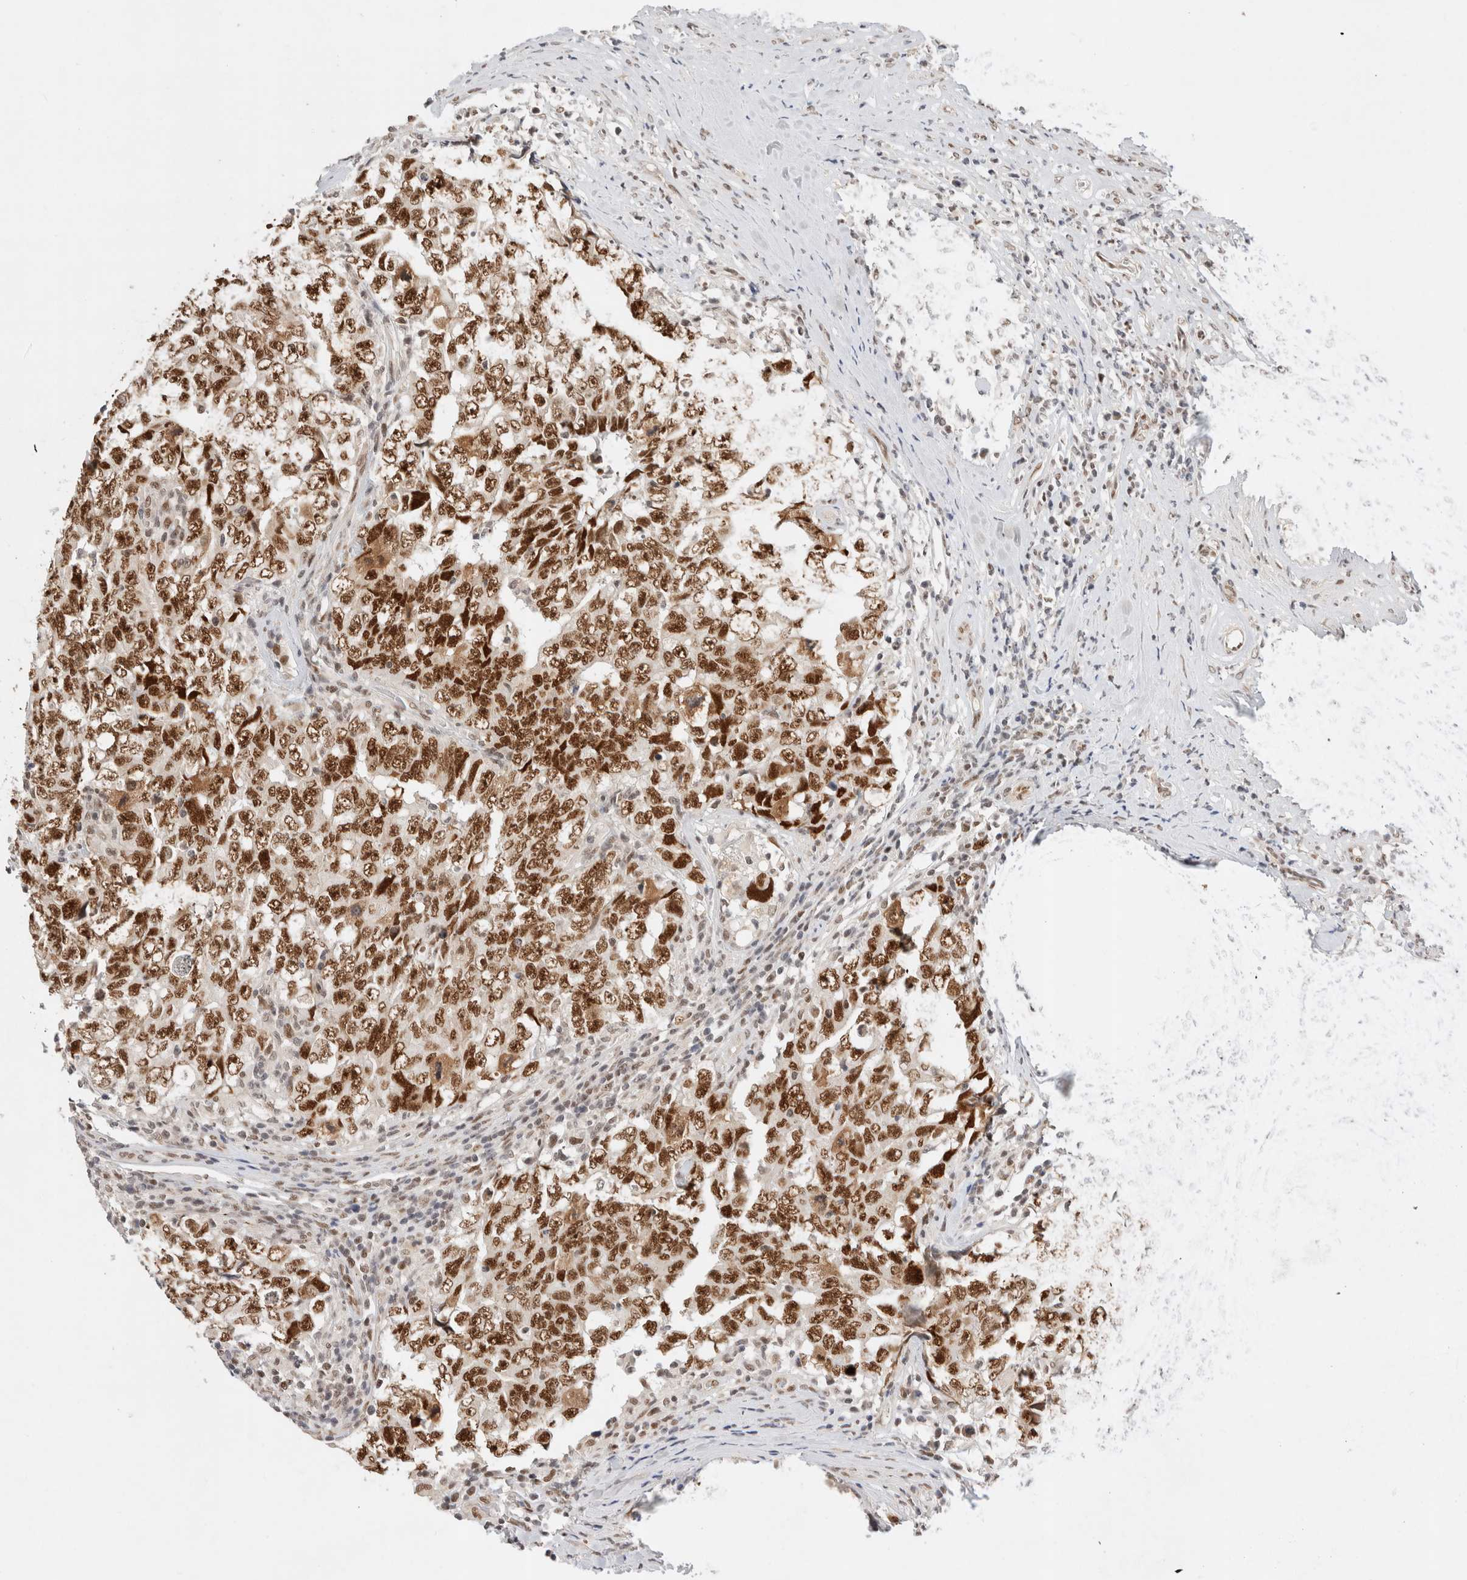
{"staining": {"intensity": "strong", "quantity": ">75%", "location": "nuclear"}, "tissue": "testis cancer", "cell_type": "Tumor cells", "image_type": "cancer", "snomed": [{"axis": "morphology", "description": "Carcinoma, Embryonal, NOS"}, {"axis": "topography", "description": "Testis"}], "caption": "Immunohistochemistry histopathology image of human testis embryonal carcinoma stained for a protein (brown), which reveals high levels of strong nuclear positivity in about >75% of tumor cells.", "gene": "GTF2I", "patient": {"sex": "male", "age": 26}}